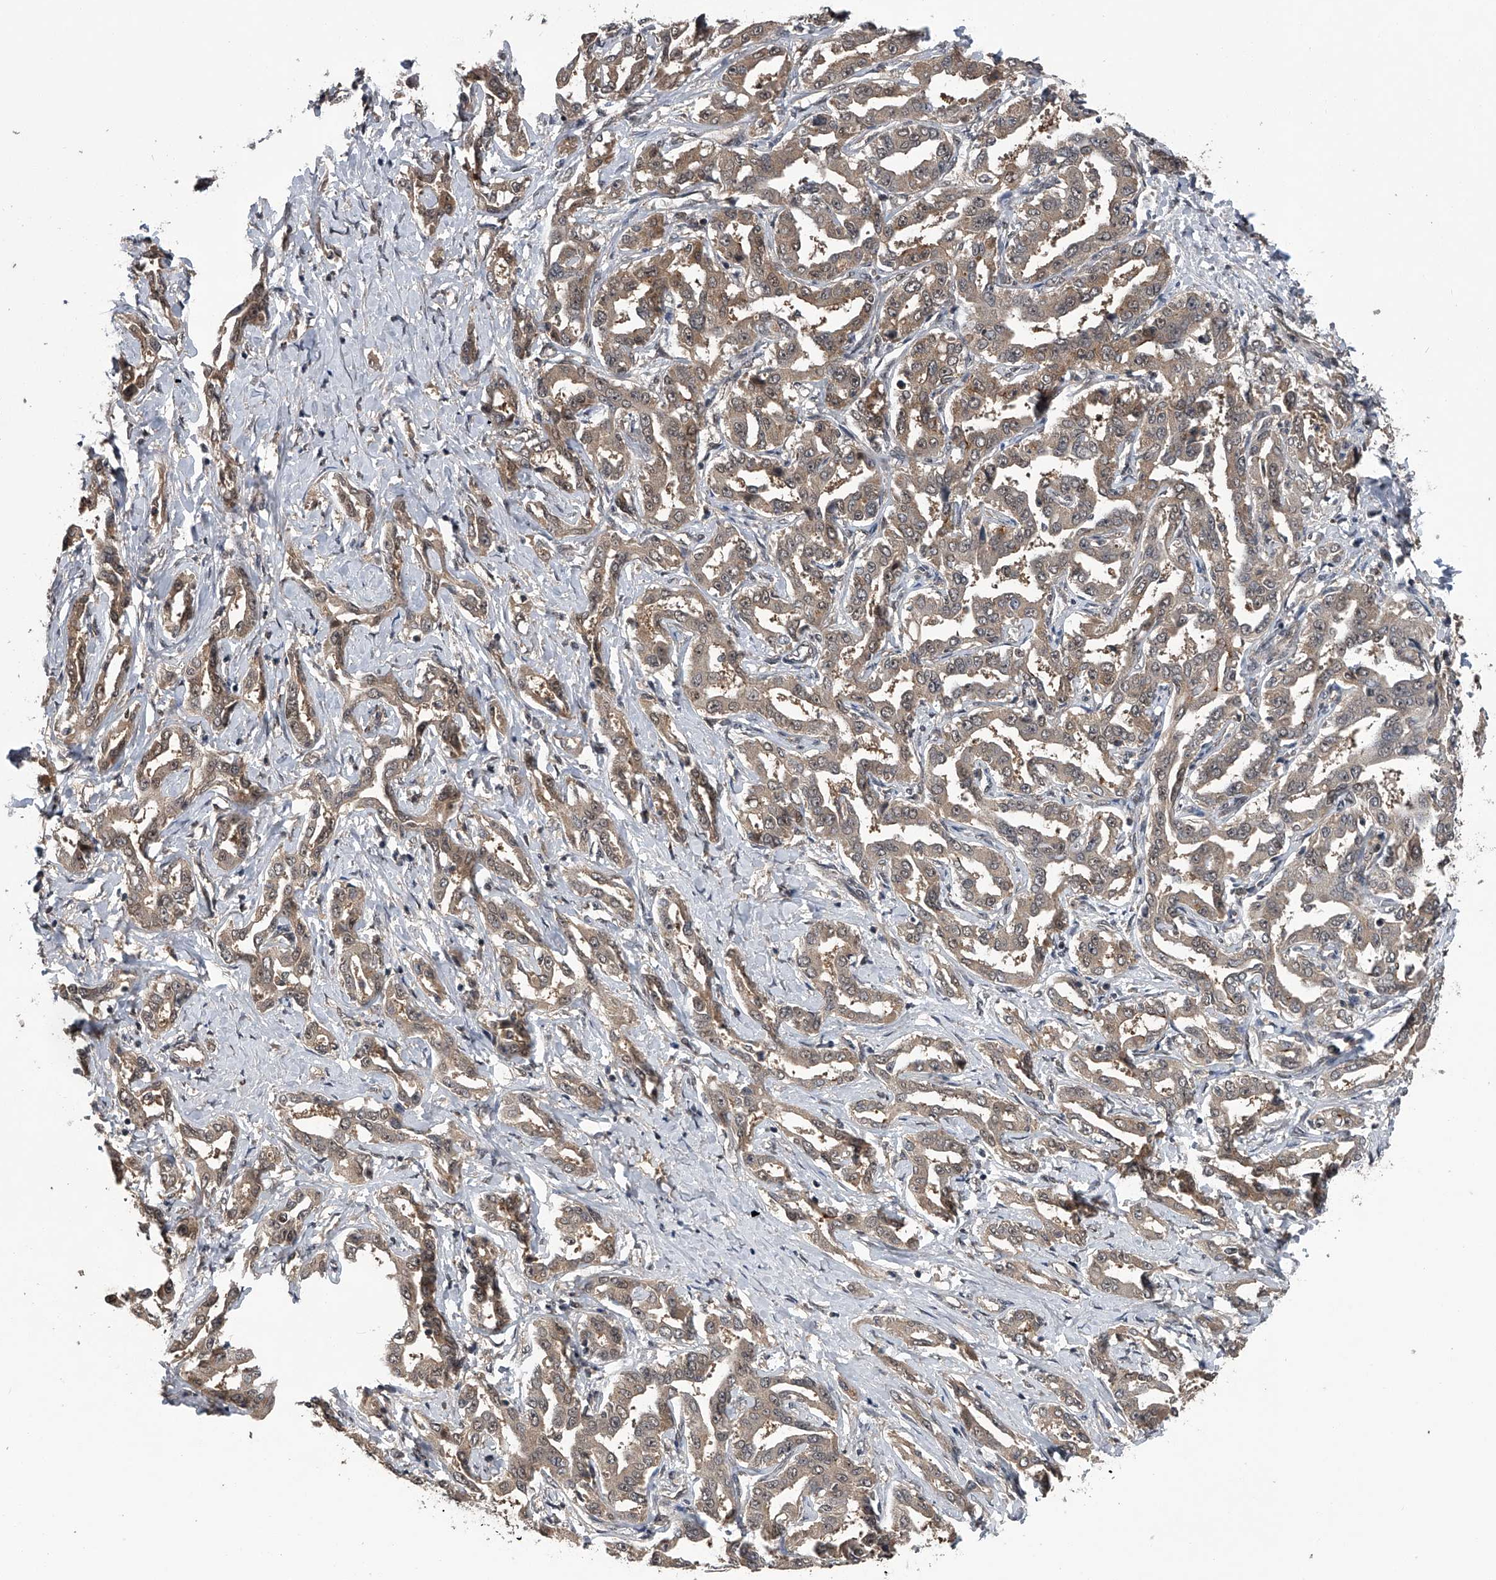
{"staining": {"intensity": "weak", "quantity": ">75%", "location": "cytoplasmic/membranous"}, "tissue": "liver cancer", "cell_type": "Tumor cells", "image_type": "cancer", "snomed": [{"axis": "morphology", "description": "Cholangiocarcinoma"}, {"axis": "topography", "description": "Liver"}], "caption": "Protein expression analysis of cholangiocarcinoma (liver) shows weak cytoplasmic/membranous expression in about >75% of tumor cells.", "gene": "SLC12A8", "patient": {"sex": "male", "age": 59}}